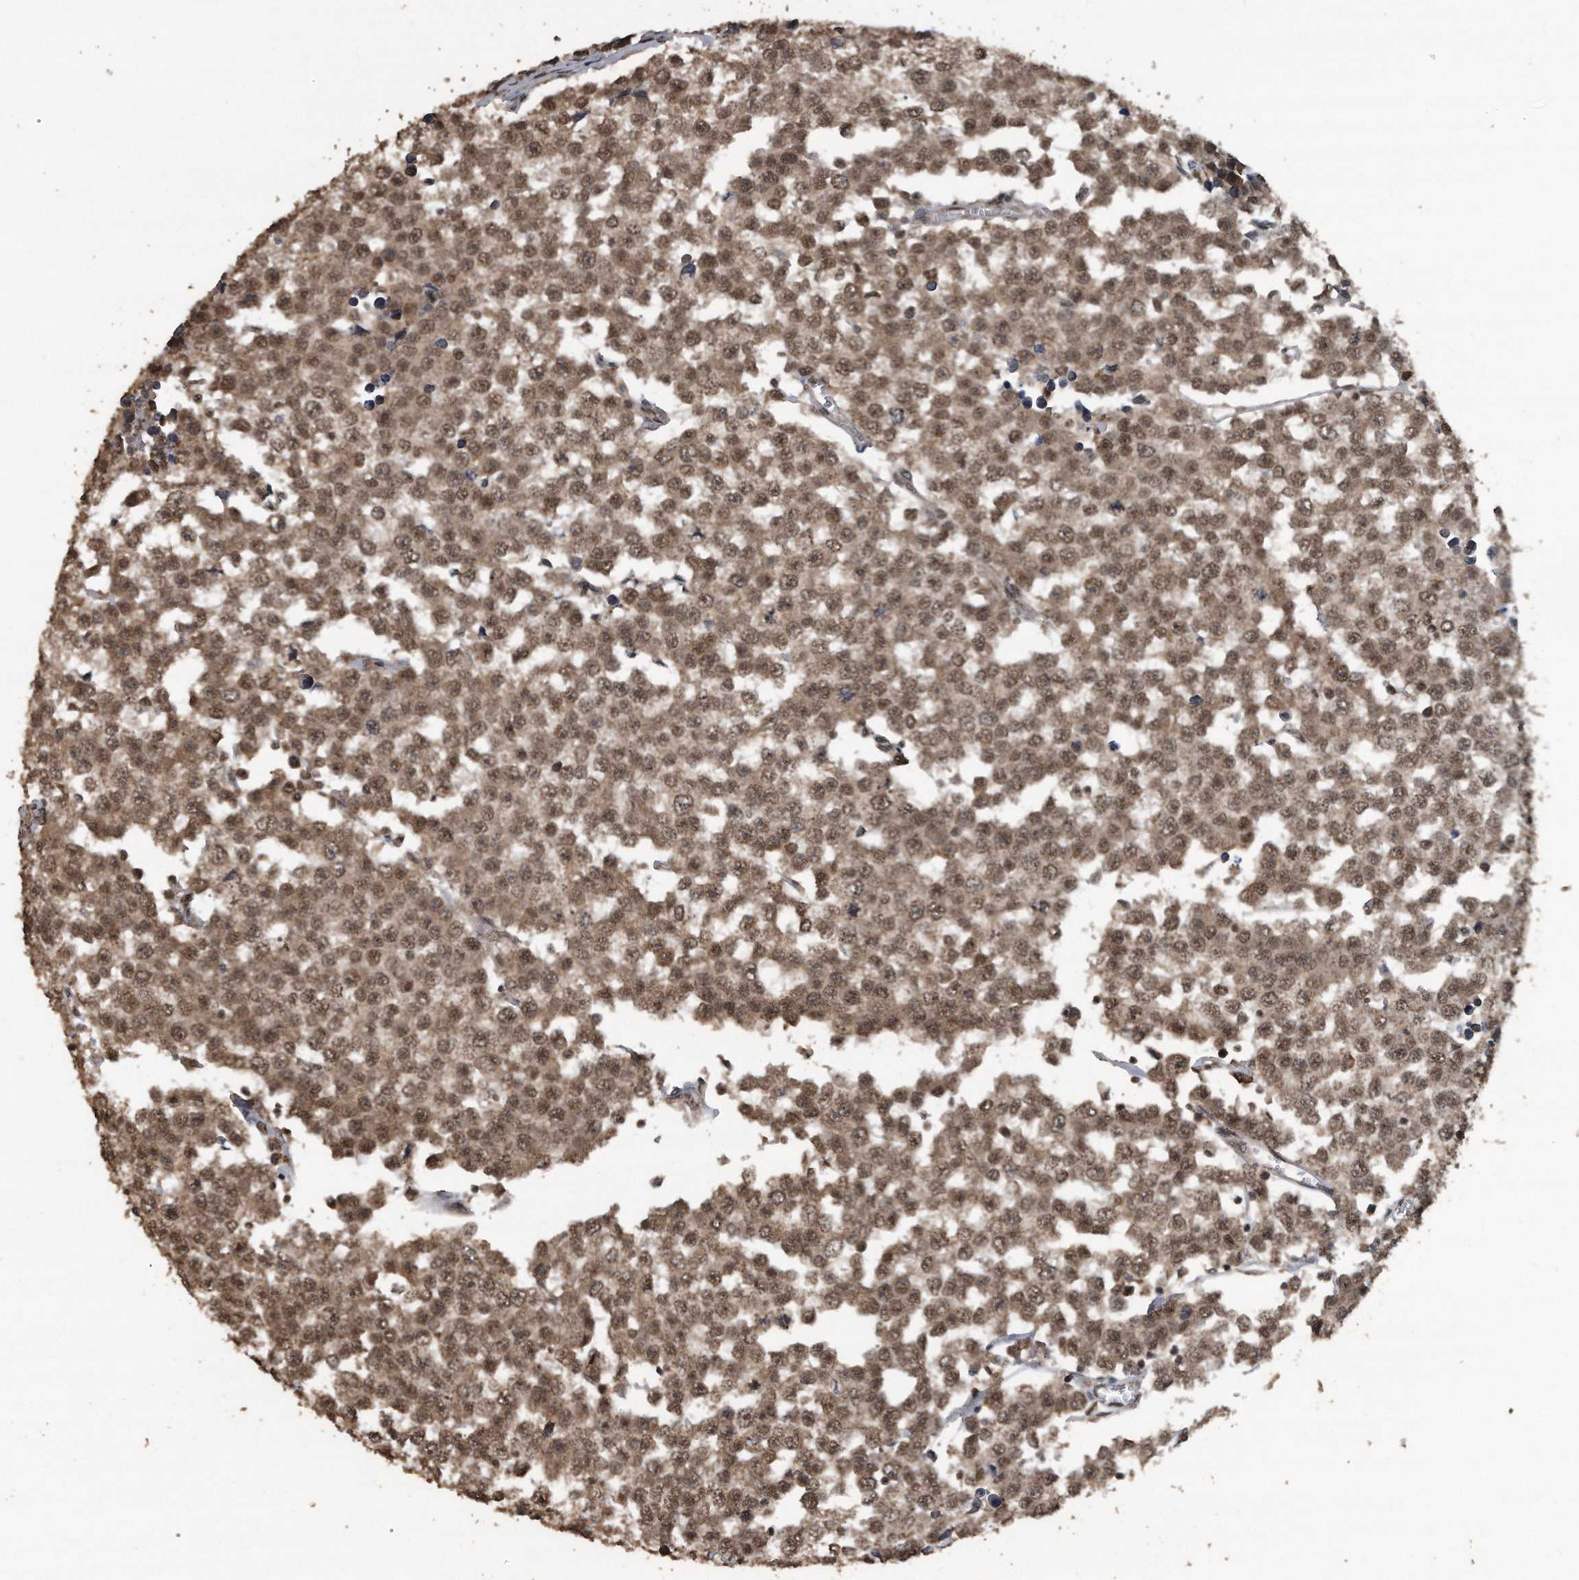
{"staining": {"intensity": "moderate", "quantity": ">75%", "location": "cytoplasmic/membranous,nuclear"}, "tissue": "testis cancer", "cell_type": "Tumor cells", "image_type": "cancer", "snomed": [{"axis": "morphology", "description": "Seminoma, NOS"}, {"axis": "morphology", "description": "Carcinoma, Embryonal, NOS"}, {"axis": "topography", "description": "Testis"}], "caption": "A micrograph of human testis cancer stained for a protein displays moderate cytoplasmic/membranous and nuclear brown staining in tumor cells.", "gene": "CRYZL1", "patient": {"sex": "male", "age": 52}}